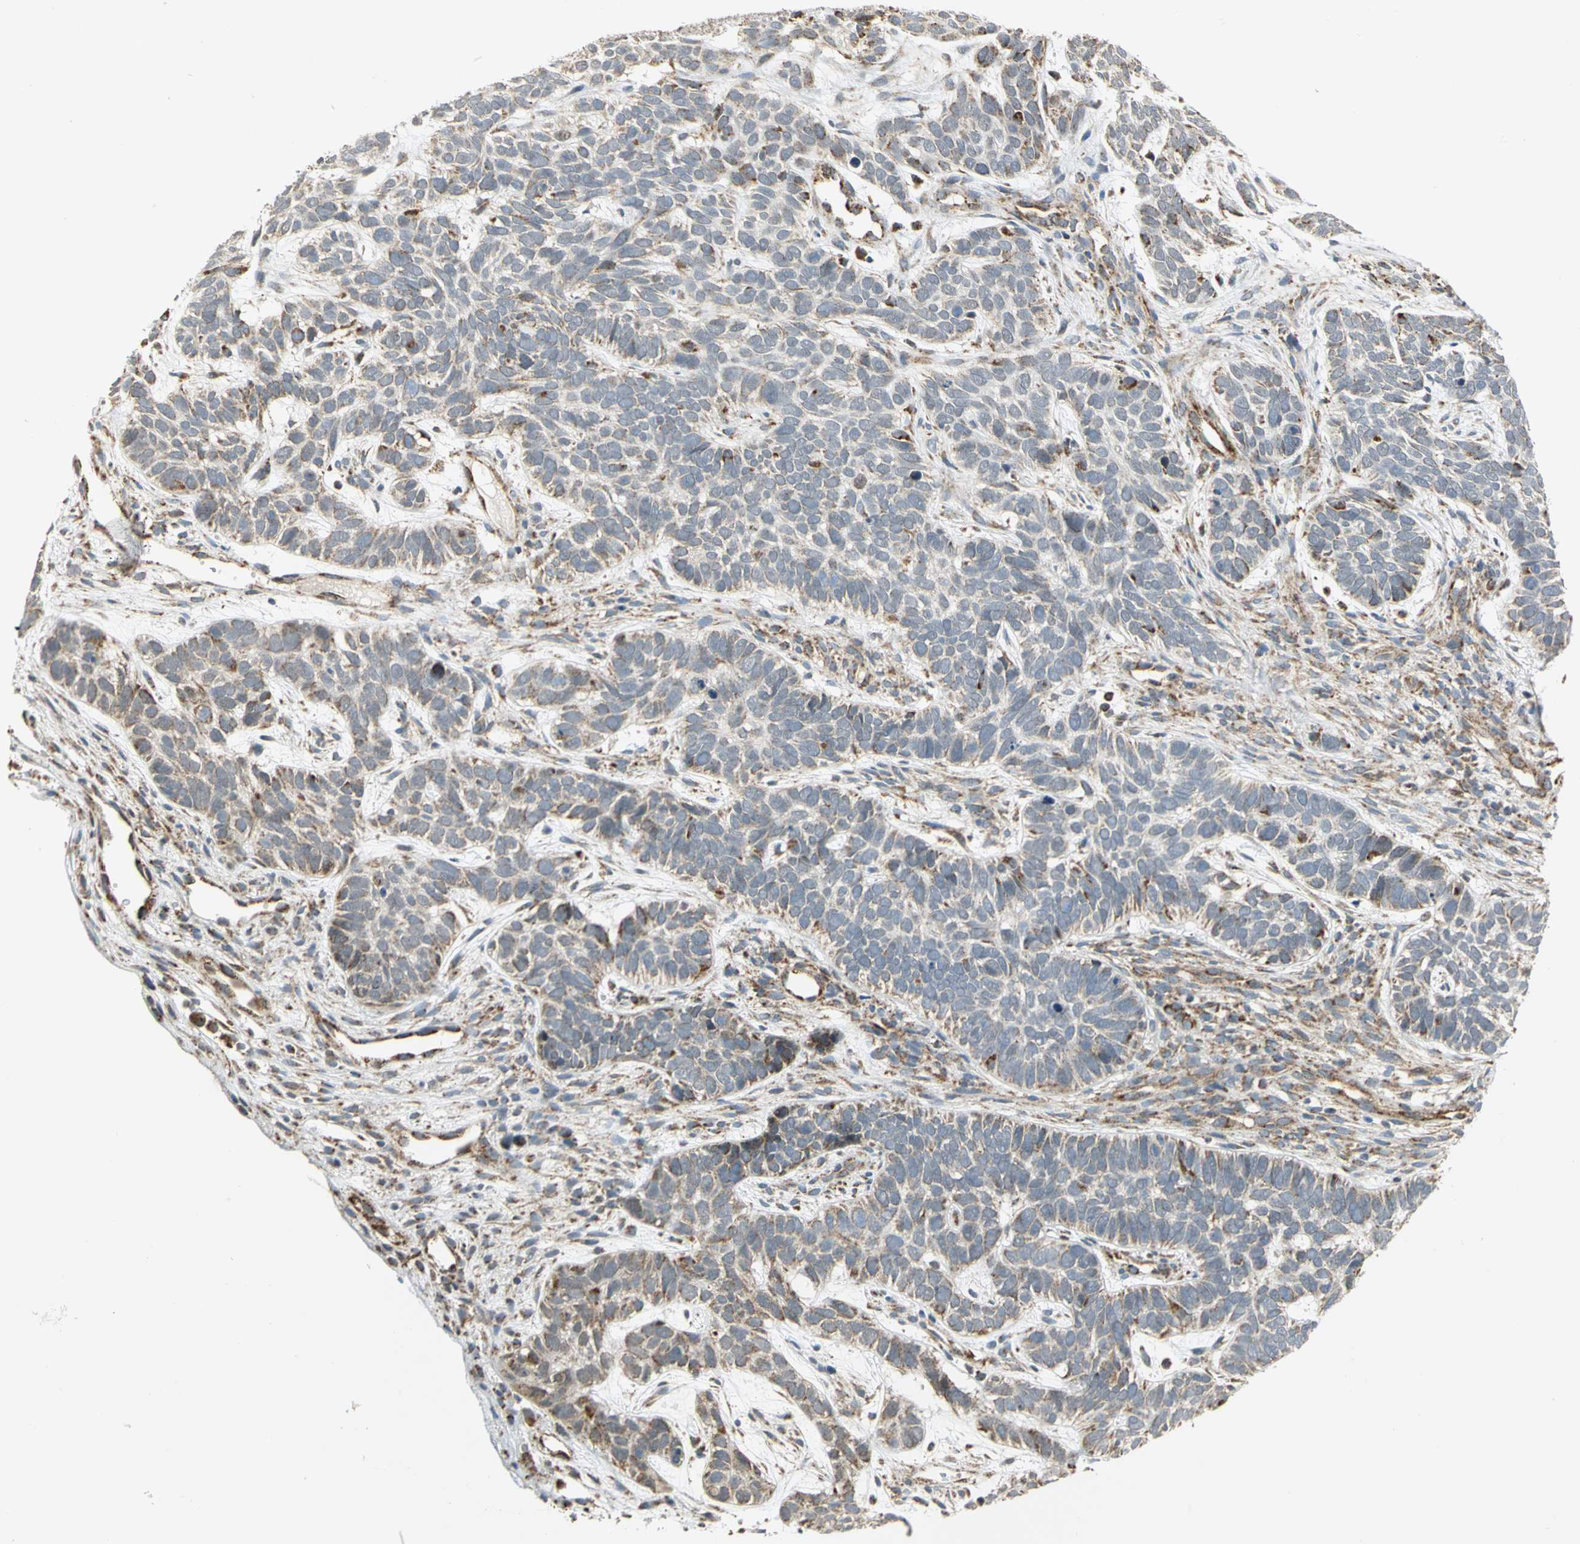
{"staining": {"intensity": "weak", "quantity": ">75%", "location": "cytoplasmic/membranous"}, "tissue": "skin cancer", "cell_type": "Tumor cells", "image_type": "cancer", "snomed": [{"axis": "morphology", "description": "Basal cell carcinoma"}, {"axis": "topography", "description": "Skin"}], "caption": "Immunohistochemical staining of human skin basal cell carcinoma exhibits low levels of weak cytoplasmic/membranous protein expression in about >75% of tumor cells. Nuclei are stained in blue.", "gene": "MRPS22", "patient": {"sex": "male", "age": 87}}